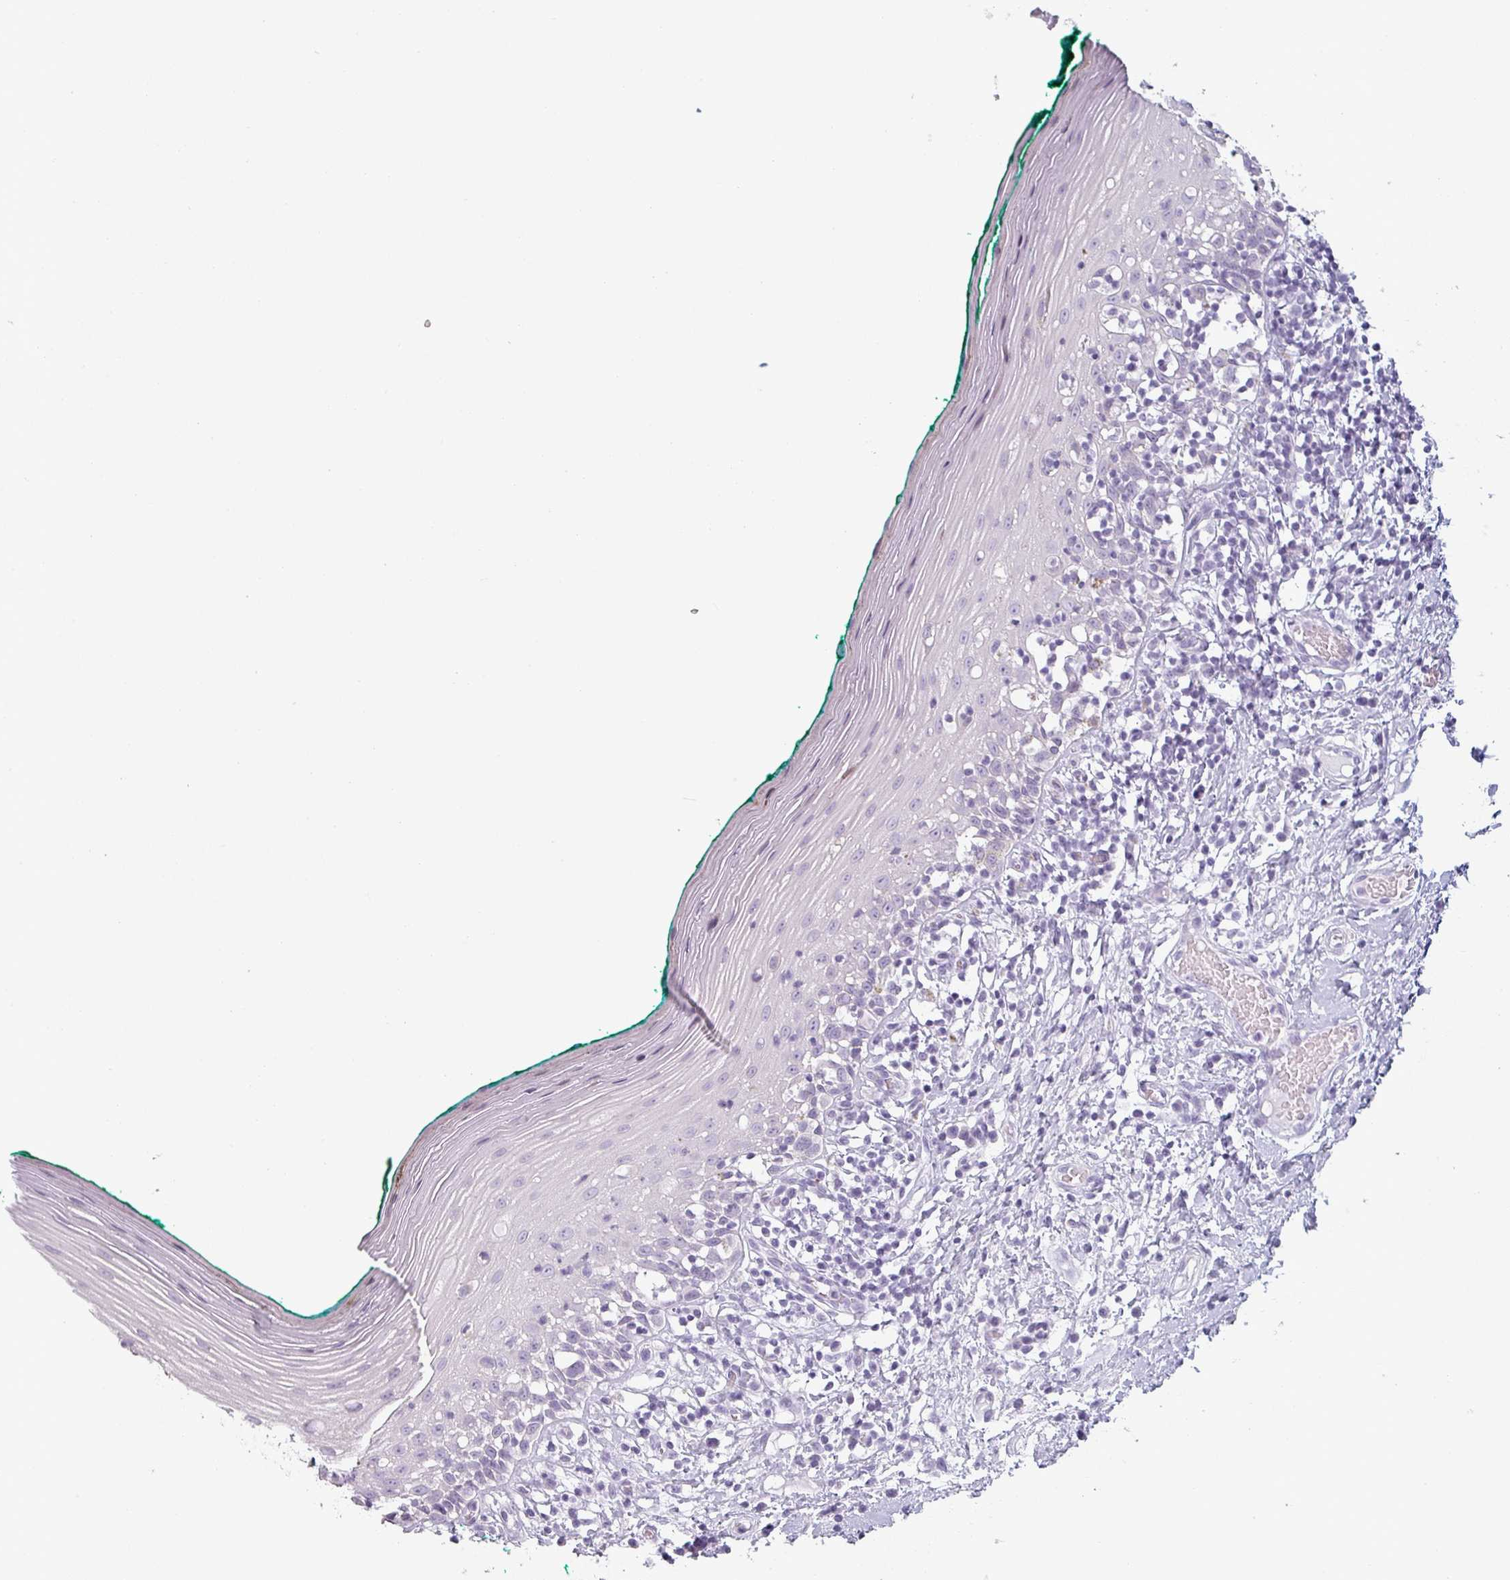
{"staining": {"intensity": "negative", "quantity": "none", "location": "none"}, "tissue": "oral mucosa", "cell_type": "Squamous epithelial cells", "image_type": "normal", "snomed": [{"axis": "morphology", "description": "Normal tissue, NOS"}, {"axis": "topography", "description": "Oral tissue"}], "caption": "The histopathology image demonstrates no staining of squamous epithelial cells in normal oral mucosa. The staining was performed using DAB to visualize the protein expression in brown, while the nuclei were stained in blue with hematoxylin (Magnification: 20x).", "gene": "SFTPA1", "patient": {"sex": "female", "age": 83}}